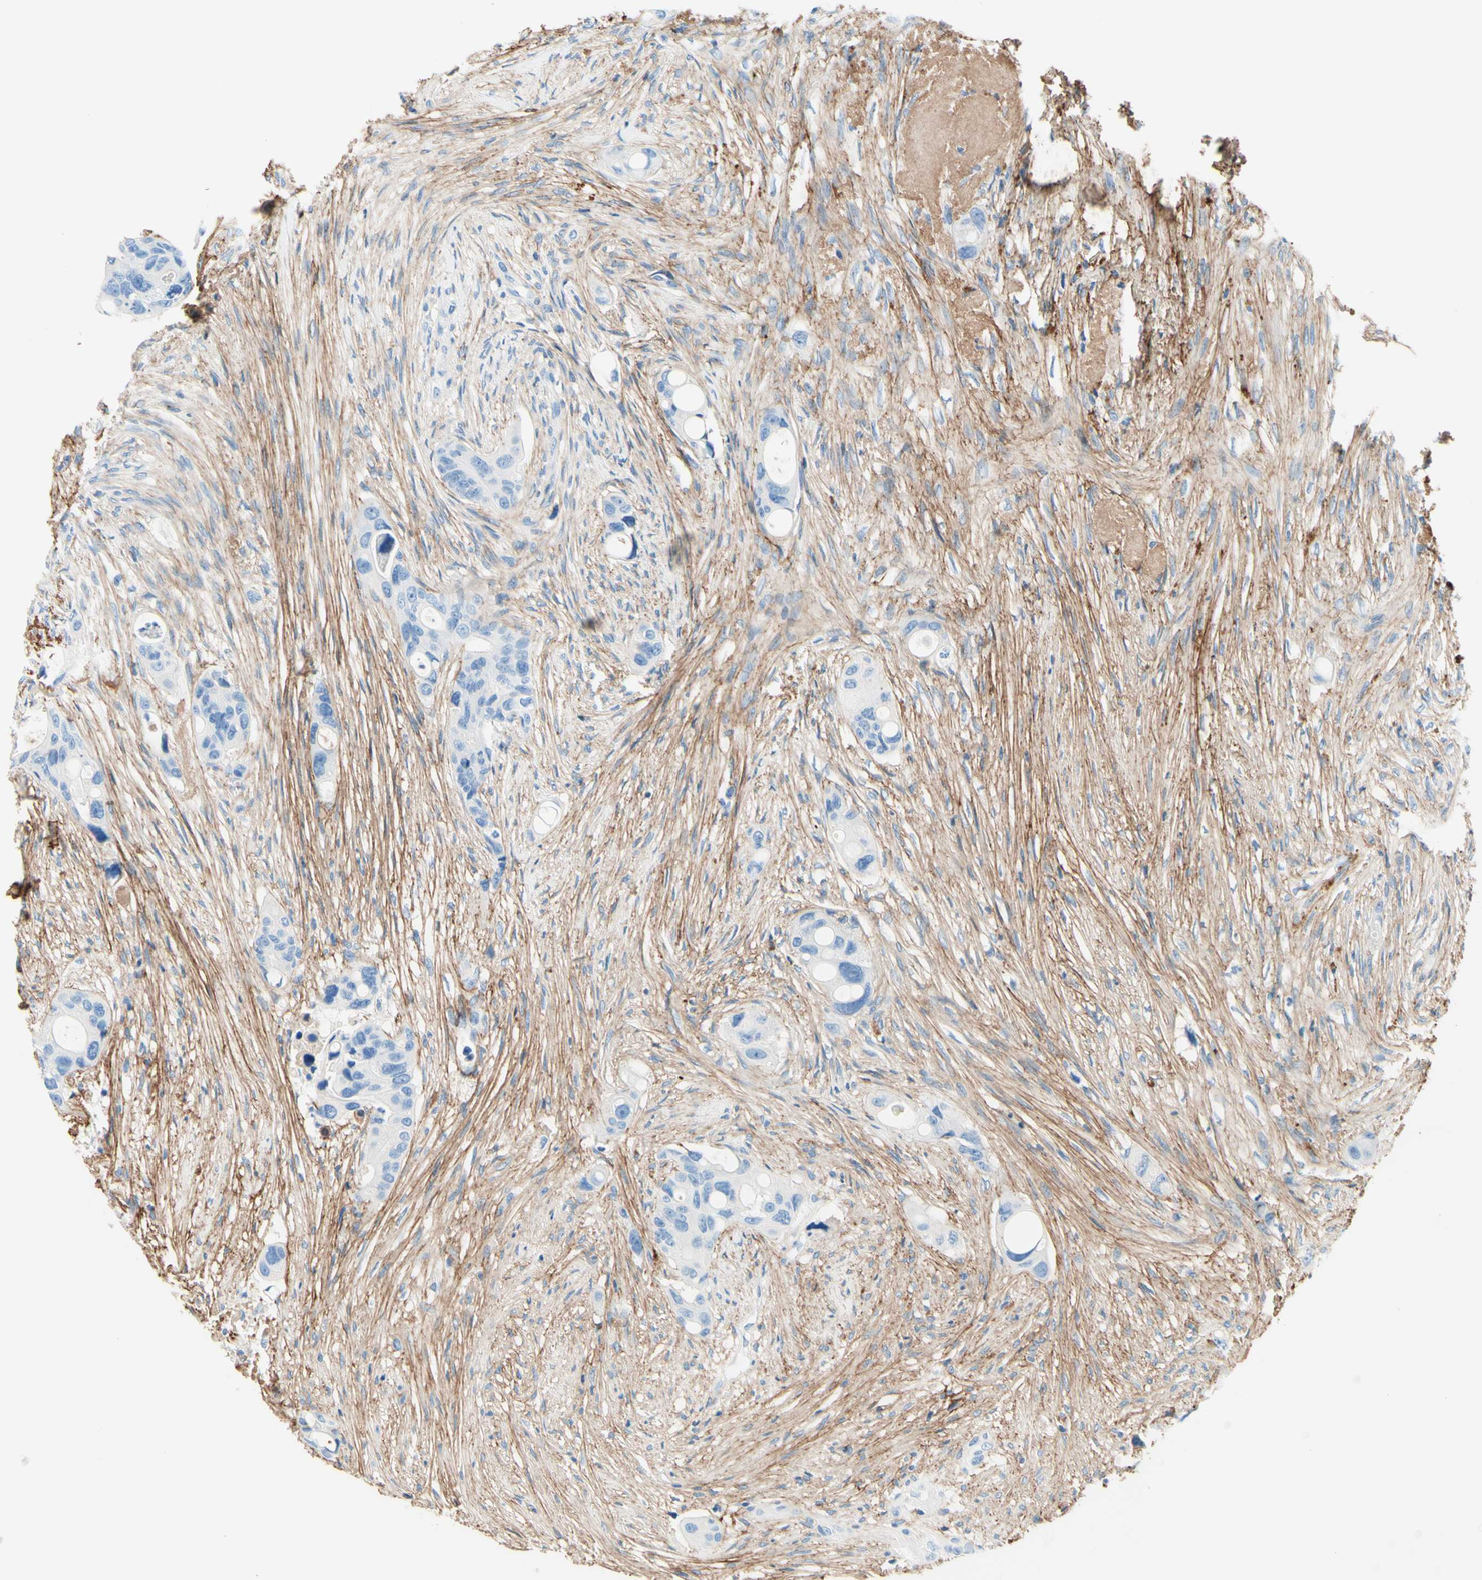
{"staining": {"intensity": "negative", "quantity": "none", "location": "none"}, "tissue": "colorectal cancer", "cell_type": "Tumor cells", "image_type": "cancer", "snomed": [{"axis": "morphology", "description": "Adenocarcinoma, NOS"}, {"axis": "topography", "description": "Colon"}], "caption": "This is an immunohistochemistry histopathology image of adenocarcinoma (colorectal). There is no expression in tumor cells.", "gene": "MFAP5", "patient": {"sex": "female", "age": 57}}